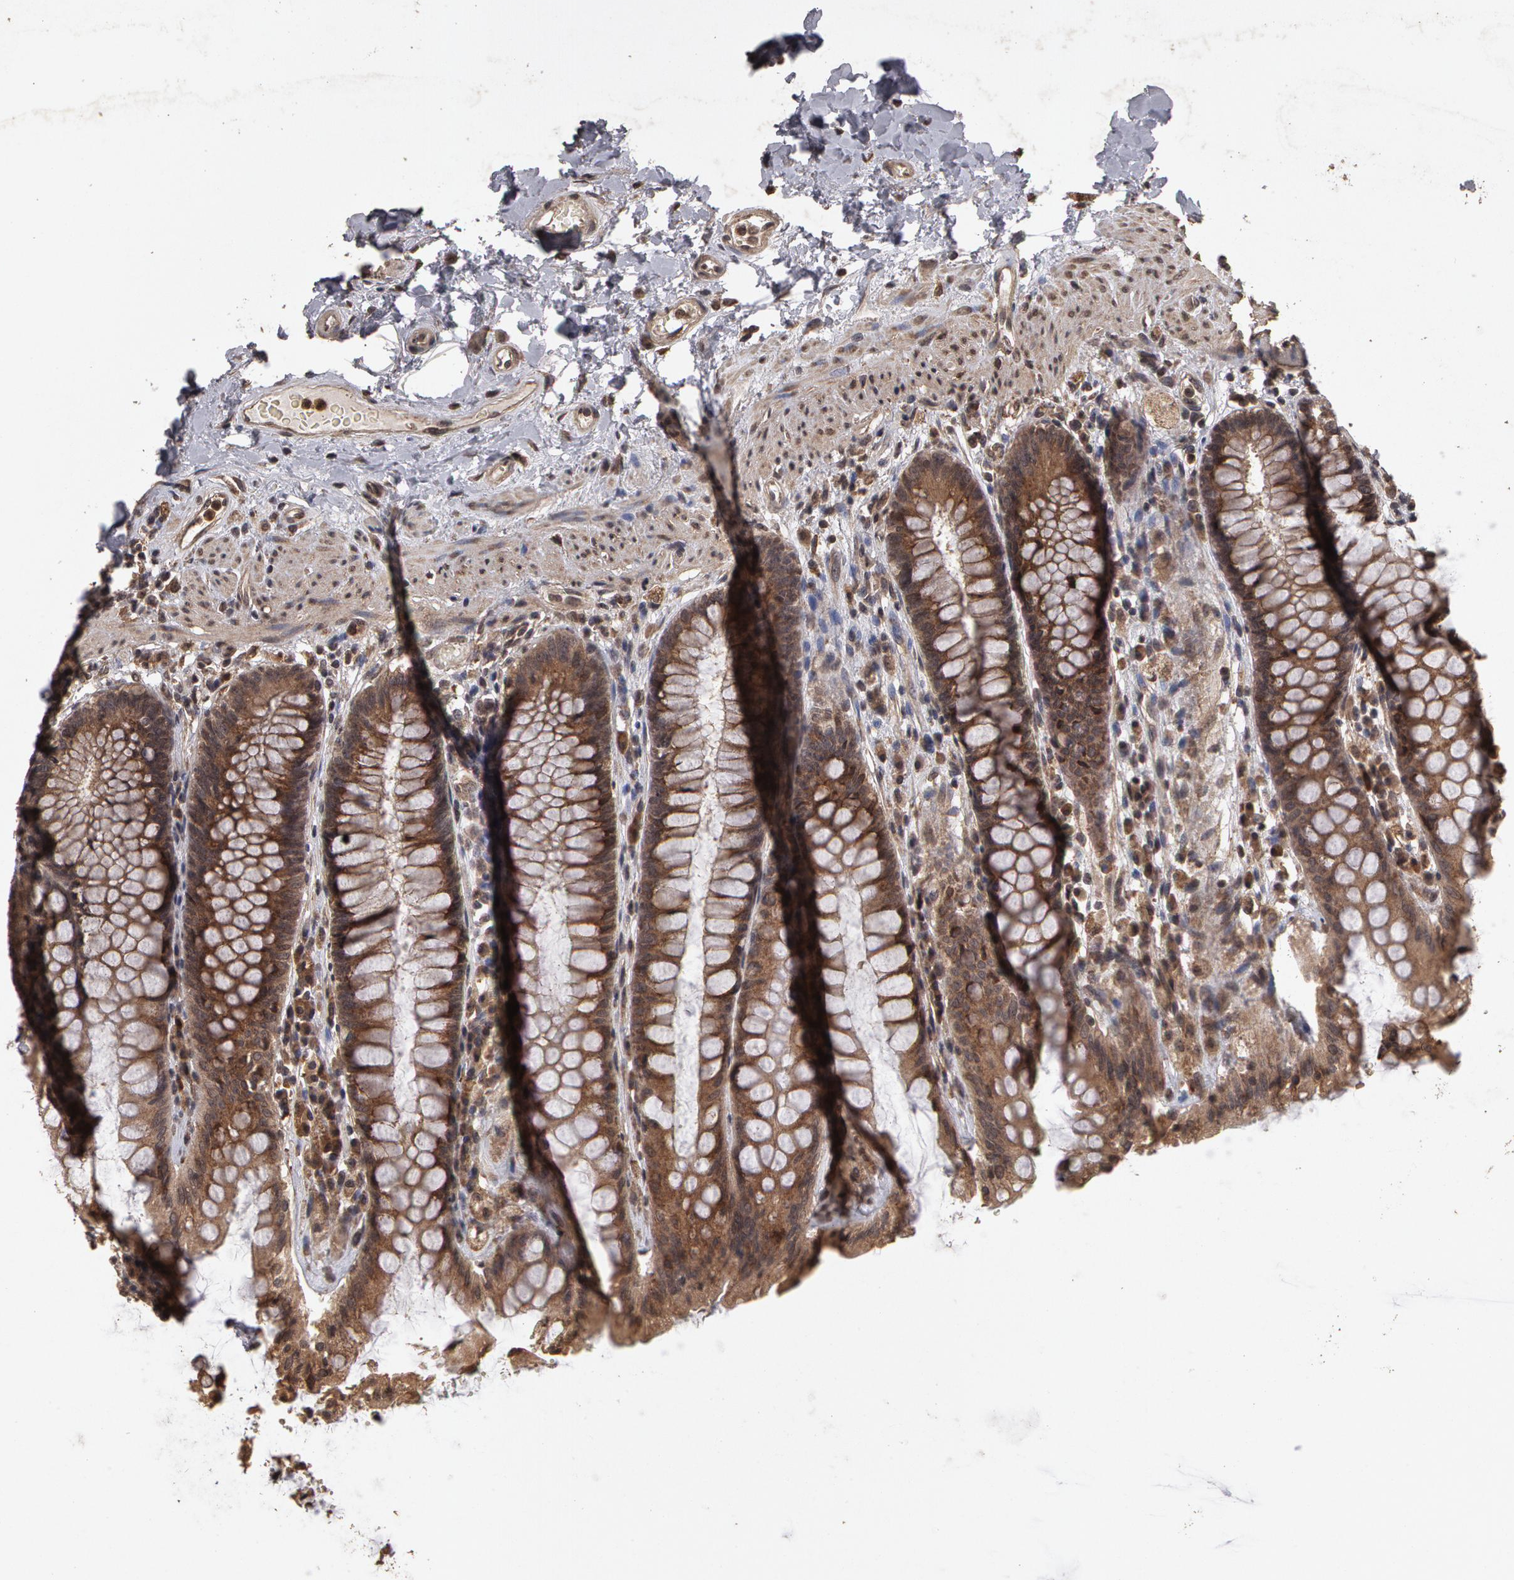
{"staining": {"intensity": "moderate", "quantity": ">75%", "location": "cytoplasmic/membranous"}, "tissue": "rectum", "cell_type": "Glandular cells", "image_type": "normal", "snomed": [{"axis": "morphology", "description": "Normal tissue, NOS"}, {"axis": "topography", "description": "Rectum"}], "caption": "DAB immunohistochemical staining of benign rectum demonstrates moderate cytoplasmic/membranous protein expression in about >75% of glandular cells.", "gene": "CALR", "patient": {"sex": "female", "age": 46}}